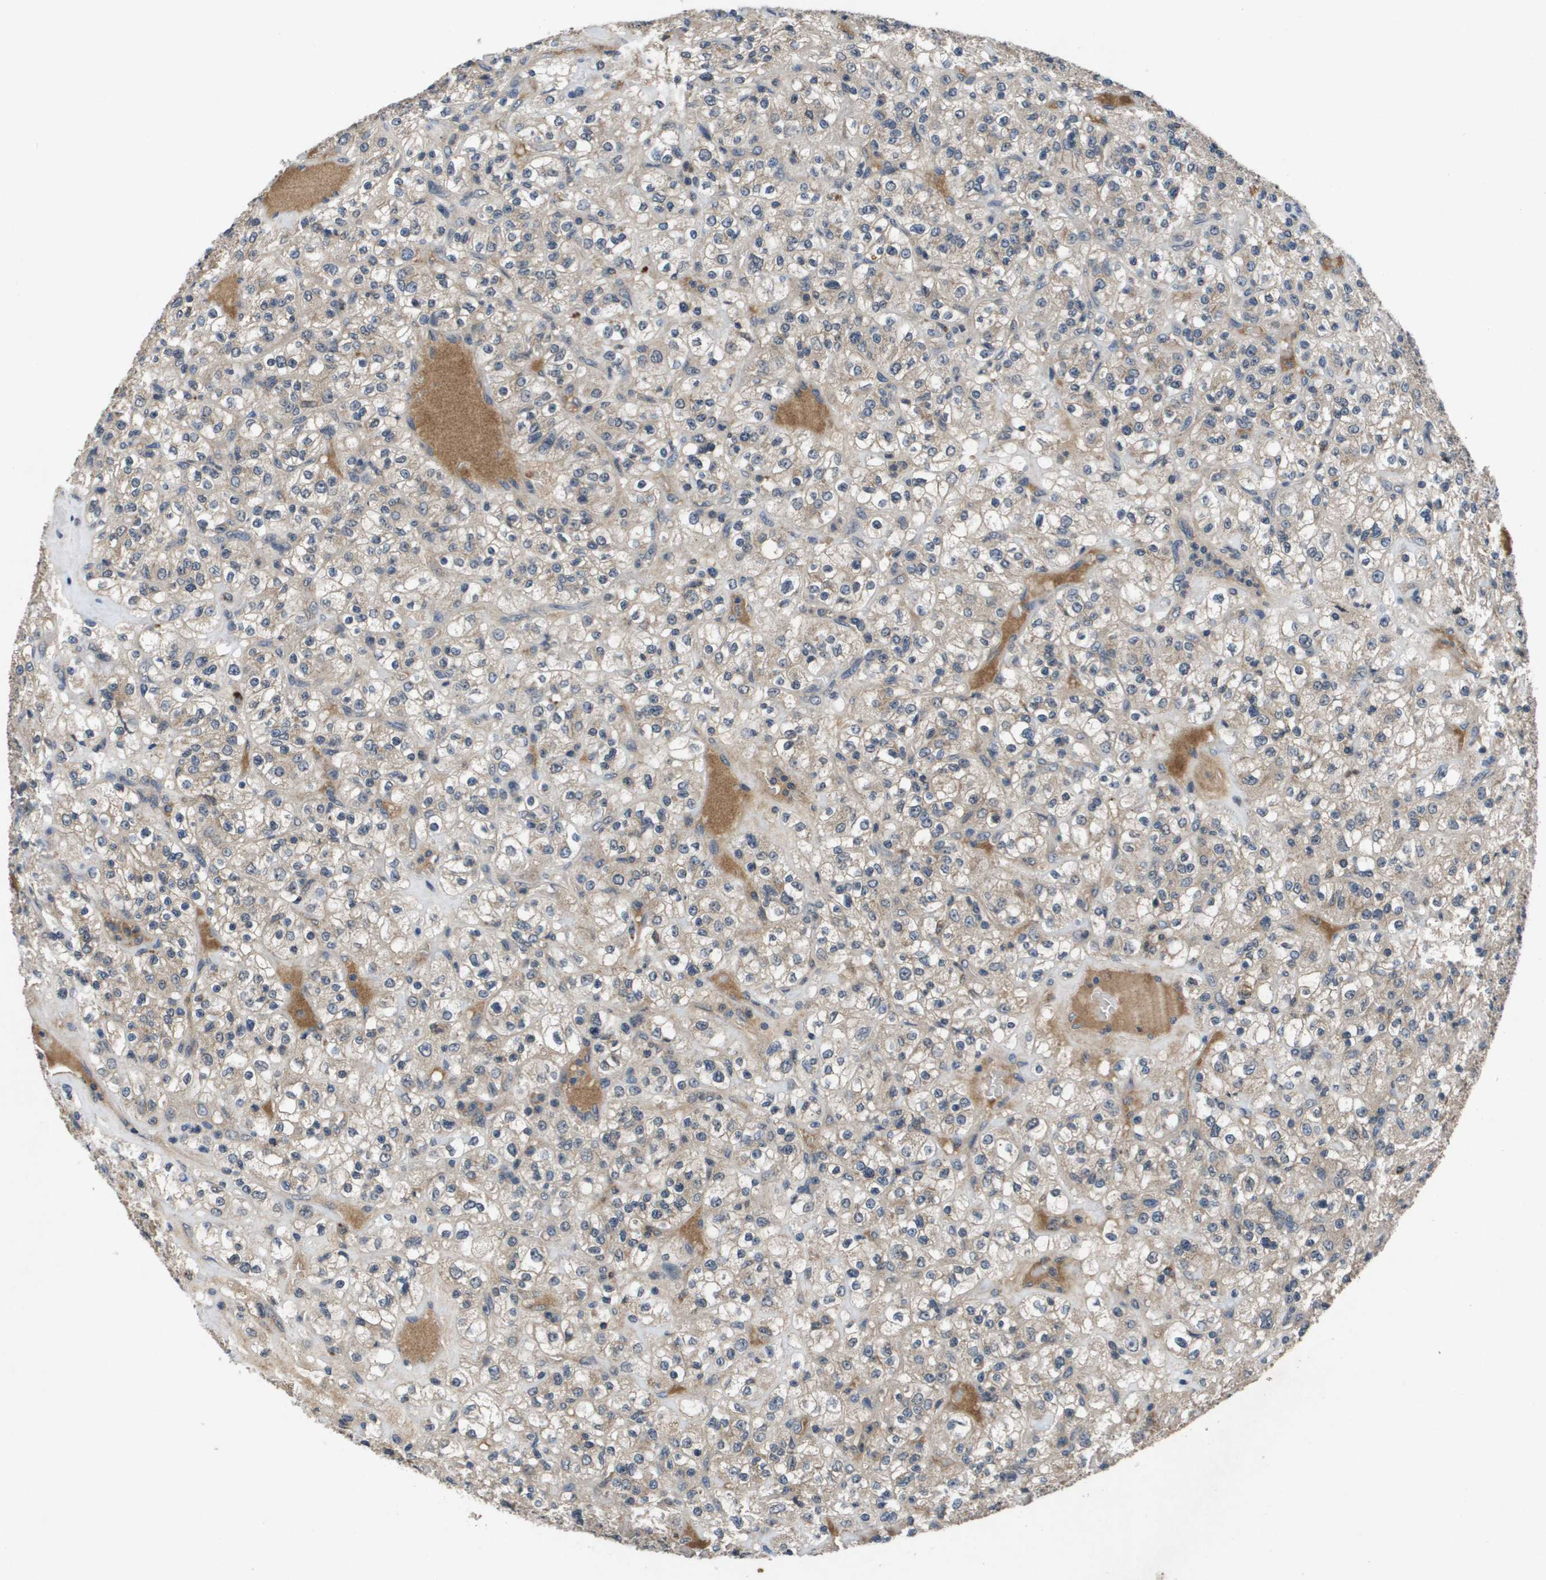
{"staining": {"intensity": "weak", "quantity": "25%-75%", "location": "cytoplasmic/membranous"}, "tissue": "renal cancer", "cell_type": "Tumor cells", "image_type": "cancer", "snomed": [{"axis": "morphology", "description": "Normal tissue, NOS"}, {"axis": "morphology", "description": "Adenocarcinoma, NOS"}, {"axis": "topography", "description": "Kidney"}], "caption": "The photomicrograph exhibits immunohistochemical staining of renal cancer (adenocarcinoma). There is weak cytoplasmic/membranous expression is present in approximately 25%-75% of tumor cells.", "gene": "PROC", "patient": {"sex": "female", "age": 72}}